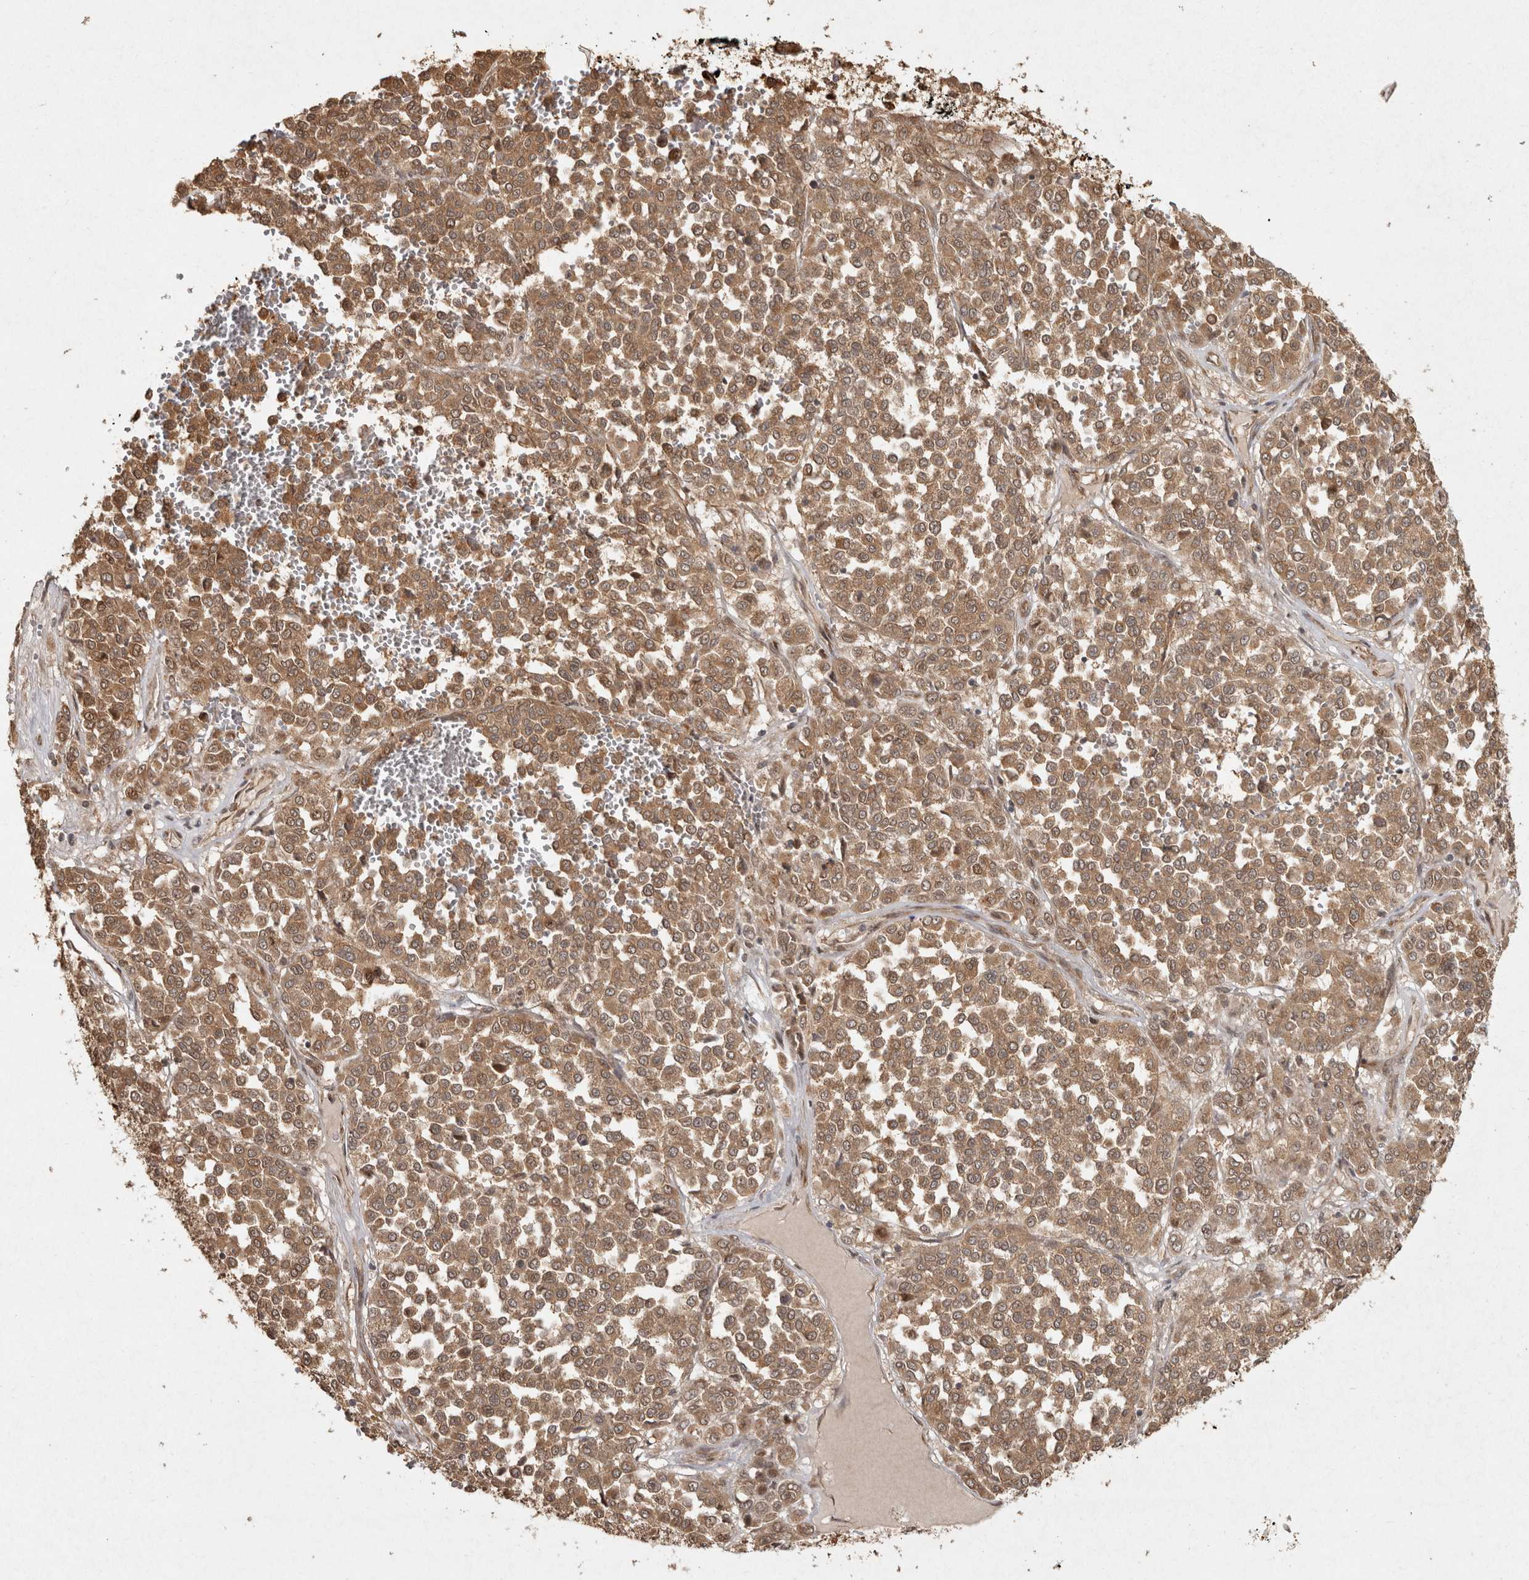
{"staining": {"intensity": "moderate", "quantity": ">75%", "location": "cytoplasmic/membranous"}, "tissue": "melanoma", "cell_type": "Tumor cells", "image_type": "cancer", "snomed": [{"axis": "morphology", "description": "Malignant melanoma, Metastatic site"}, {"axis": "topography", "description": "Pancreas"}], "caption": "Protein analysis of malignant melanoma (metastatic site) tissue shows moderate cytoplasmic/membranous staining in about >75% of tumor cells. (Brightfield microscopy of DAB IHC at high magnification).", "gene": "CAMSAP2", "patient": {"sex": "female", "age": 30}}